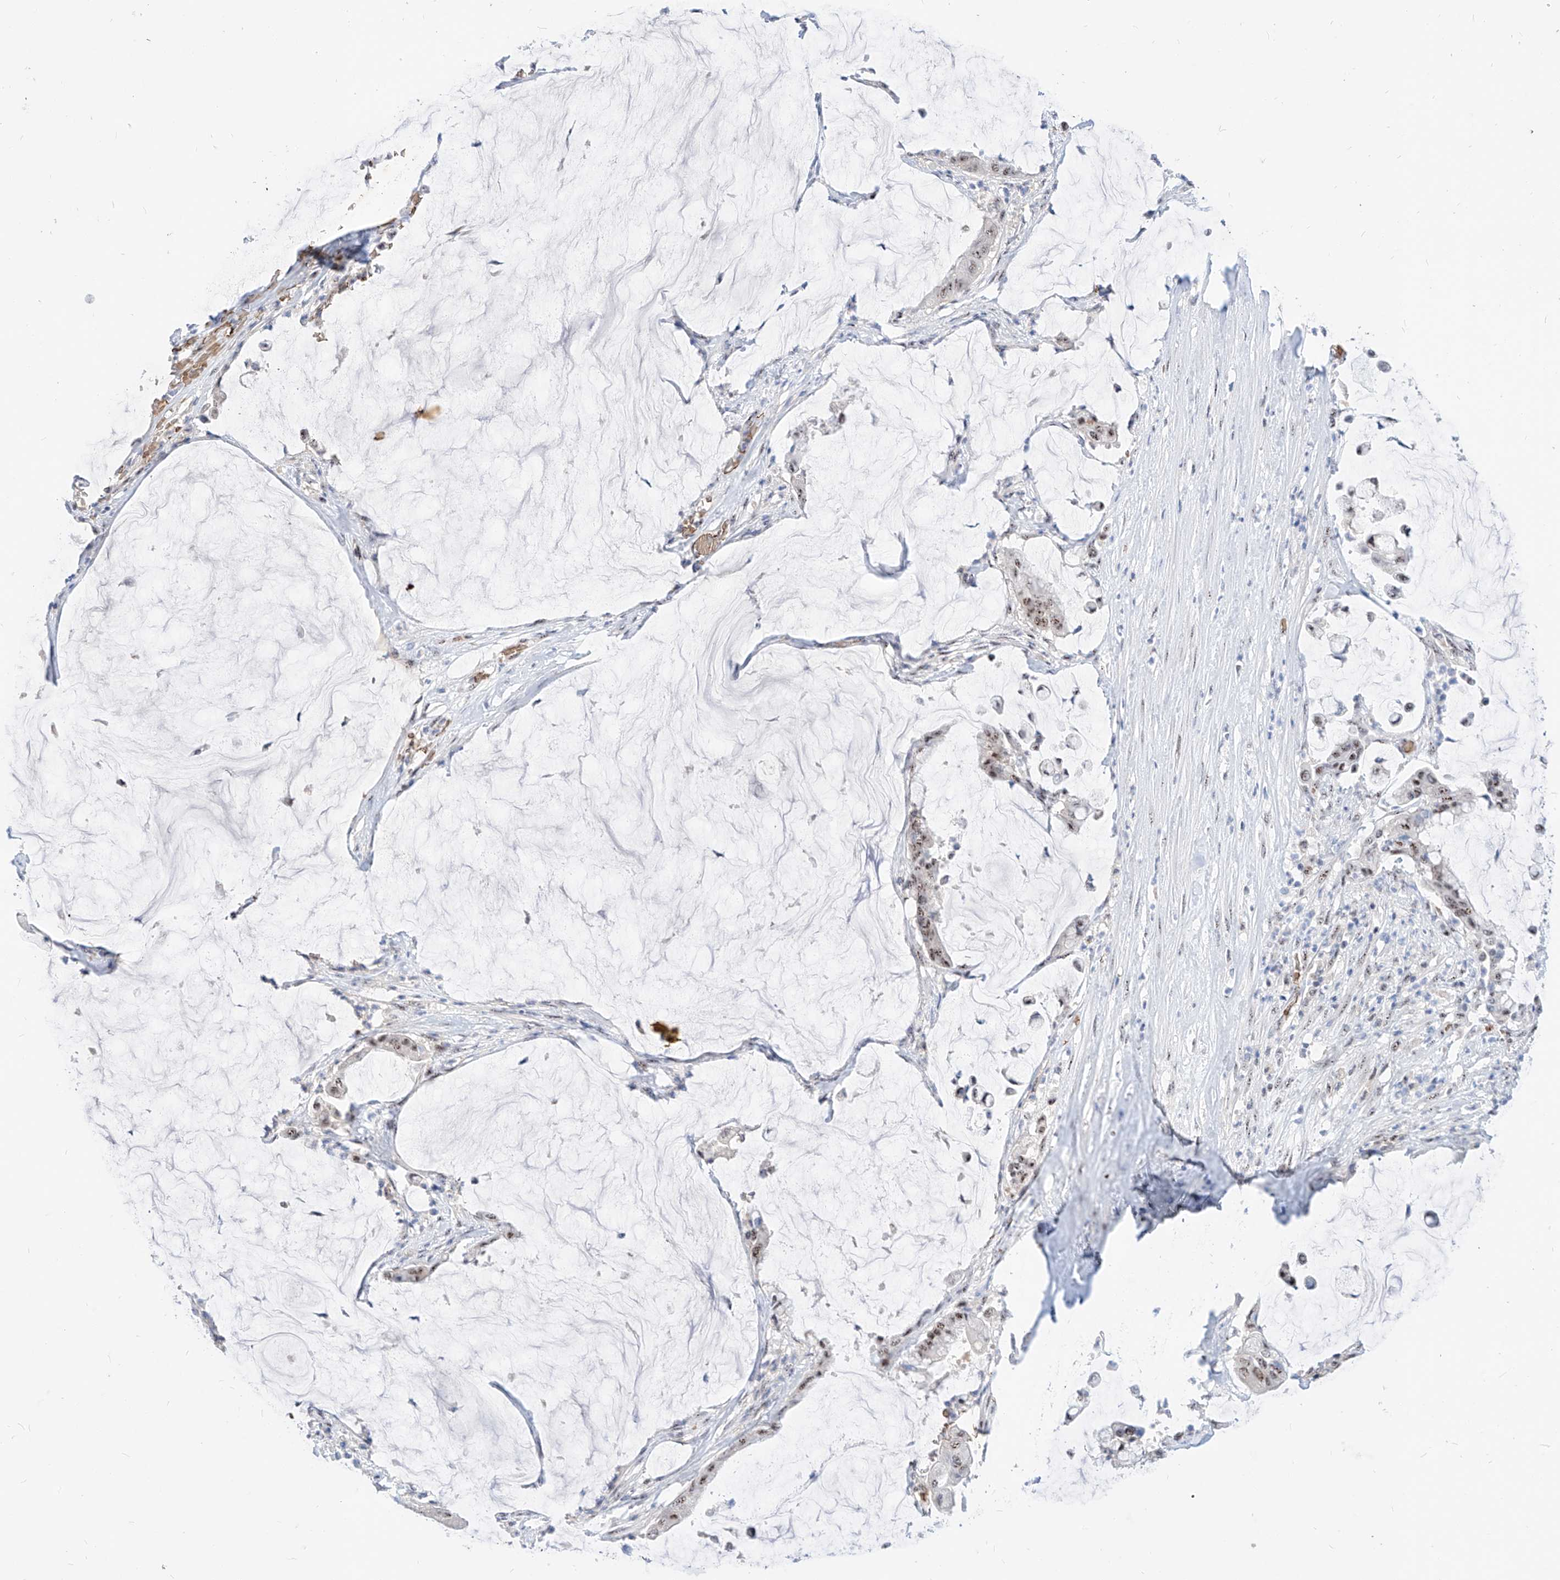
{"staining": {"intensity": "weak", "quantity": ">75%", "location": "nuclear"}, "tissue": "pancreatic cancer", "cell_type": "Tumor cells", "image_type": "cancer", "snomed": [{"axis": "morphology", "description": "Adenocarcinoma, NOS"}, {"axis": "topography", "description": "Pancreas"}], "caption": "IHC micrograph of neoplastic tissue: pancreatic adenocarcinoma stained using immunohistochemistry (IHC) reveals low levels of weak protein expression localized specifically in the nuclear of tumor cells, appearing as a nuclear brown color.", "gene": "ZFP42", "patient": {"sex": "male", "age": 41}}